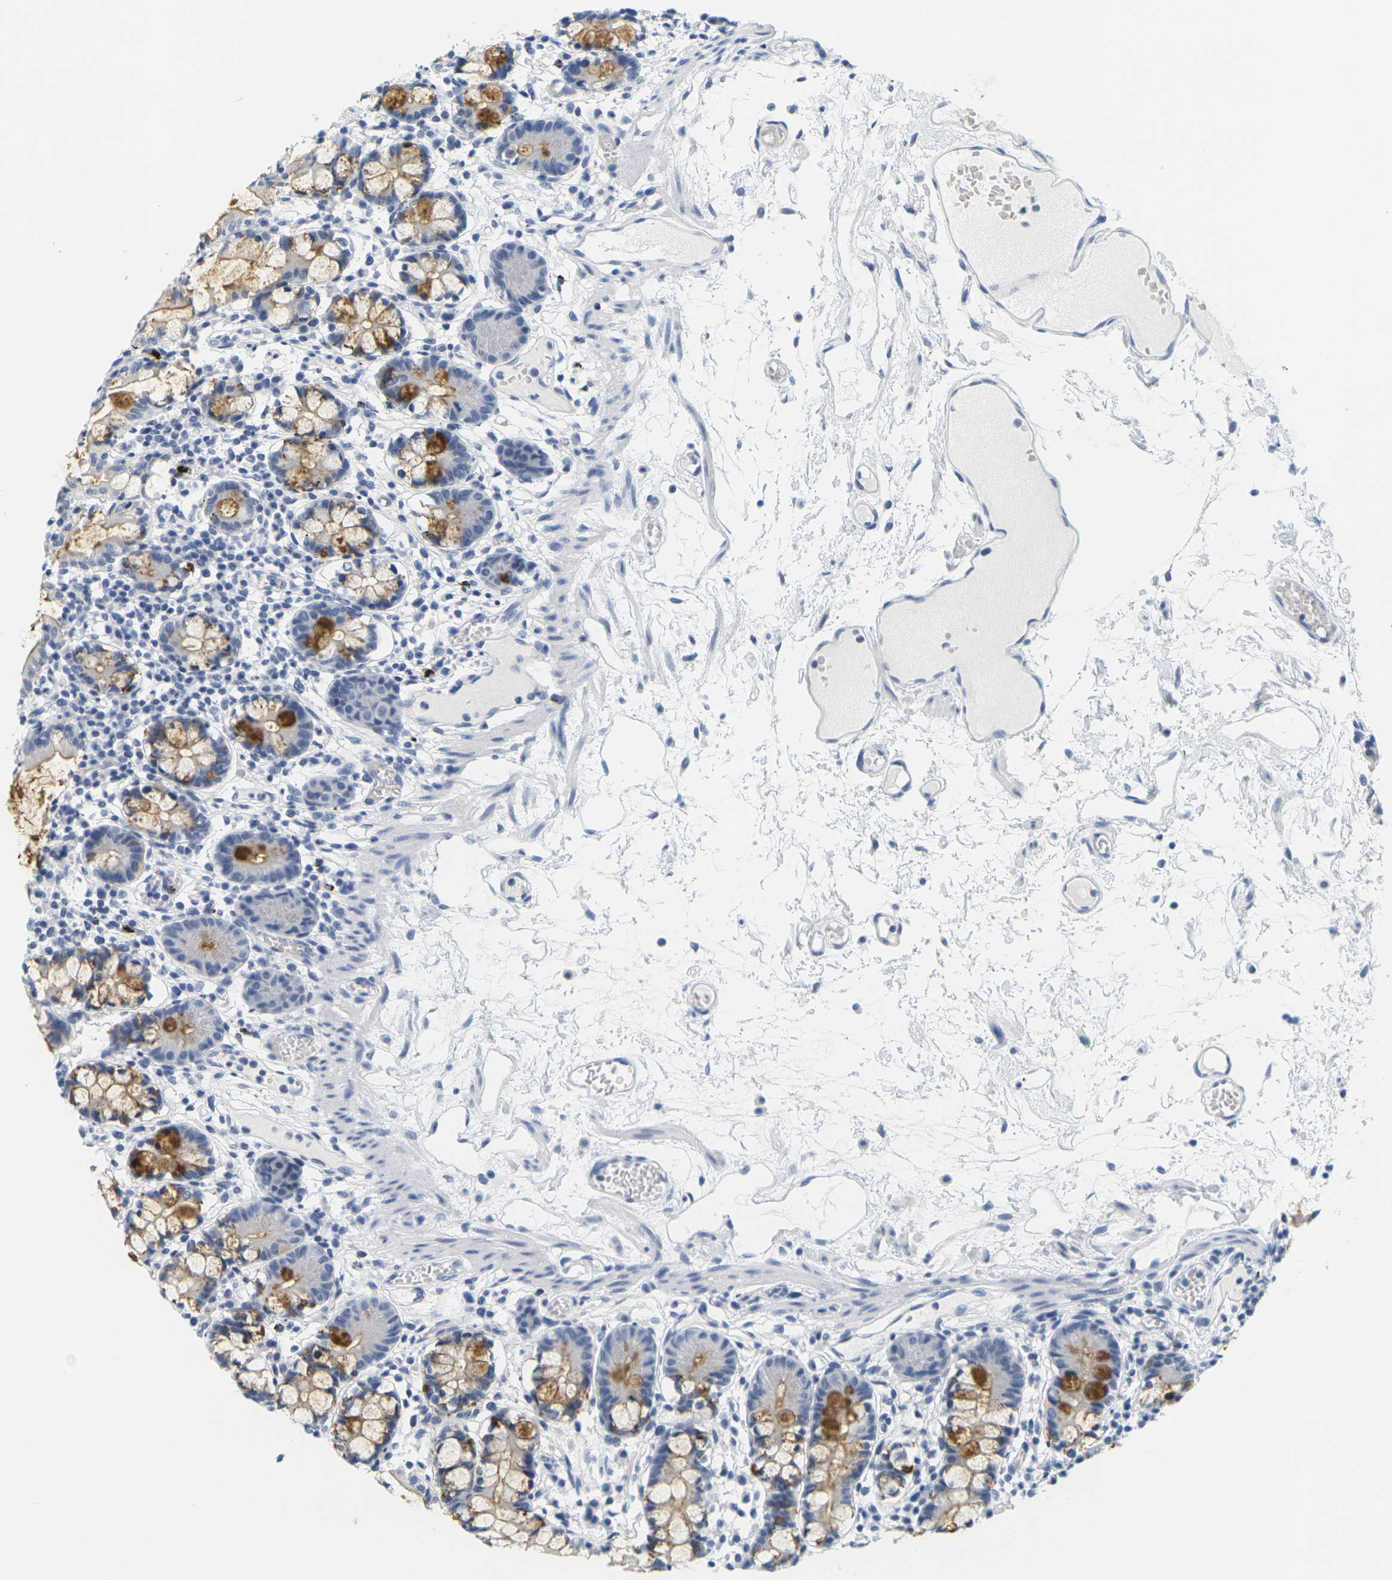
{"staining": {"intensity": "strong", "quantity": "25%-75%", "location": "cytoplasmic/membranous"}, "tissue": "small intestine", "cell_type": "Glandular cells", "image_type": "normal", "snomed": [{"axis": "morphology", "description": "Normal tissue, NOS"}, {"axis": "morphology", "description": "Cystadenocarcinoma, serous, Metastatic site"}, {"axis": "topography", "description": "Small intestine"}], "caption": "Strong cytoplasmic/membranous staining is identified in about 25%-75% of glandular cells in unremarkable small intestine.", "gene": "HLA", "patient": {"sex": "female", "age": 61}}